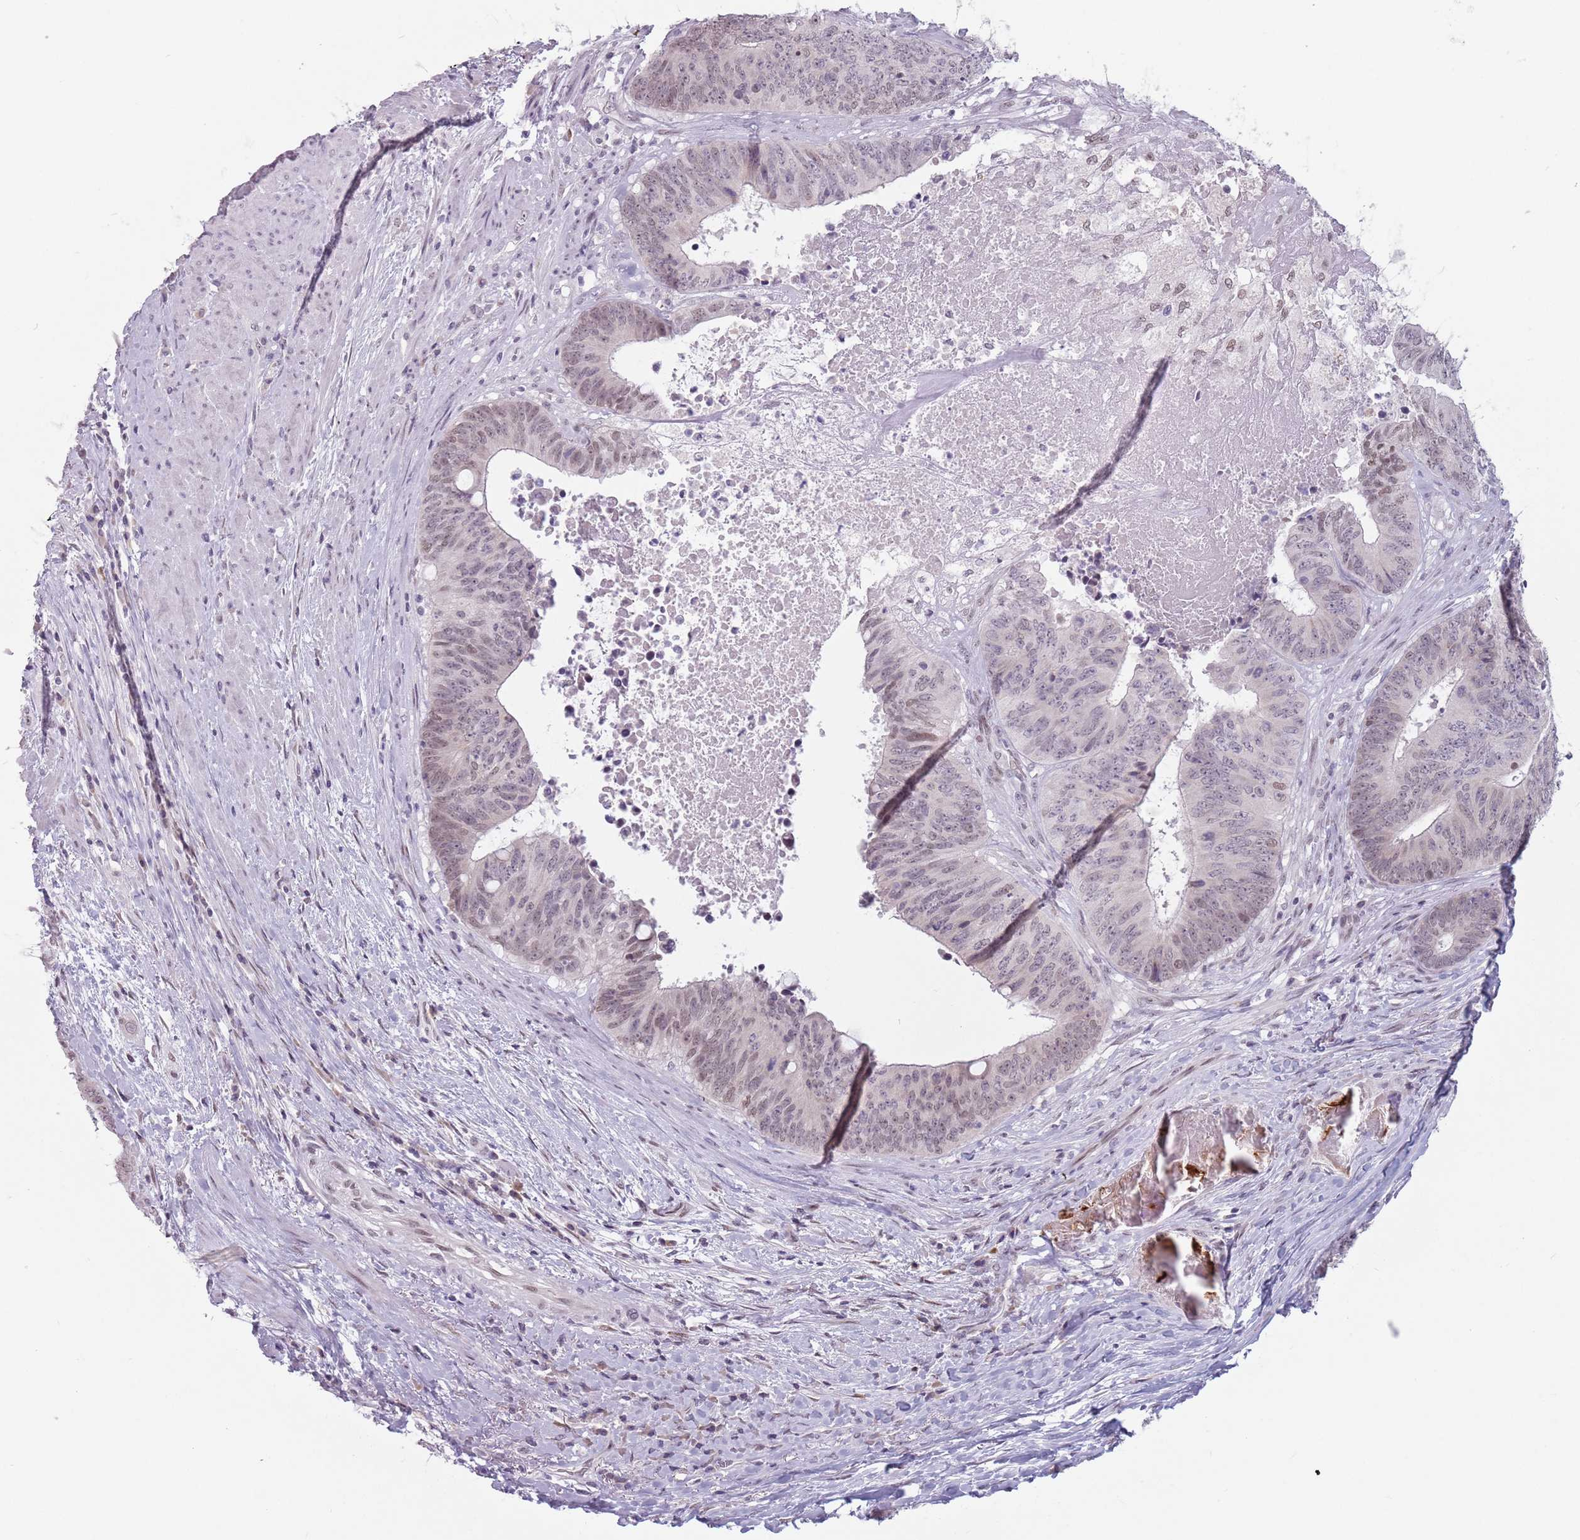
{"staining": {"intensity": "weak", "quantity": "25%-75%", "location": "nuclear"}, "tissue": "colorectal cancer", "cell_type": "Tumor cells", "image_type": "cancer", "snomed": [{"axis": "morphology", "description": "Adenocarcinoma, NOS"}, {"axis": "topography", "description": "Rectum"}], "caption": "Immunohistochemical staining of colorectal cancer (adenocarcinoma) demonstrates low levels of weak nuclear protein staining in about 25%-75% of tumor cells. The staining was performed using DAB (3,3'-diaminobenzidine), with brown indicating positive protein expression. Nuclei are stained blue with hematoxylin.", "gene": "PTCHD1", "patient": {"sex": "male", "age": 72}}